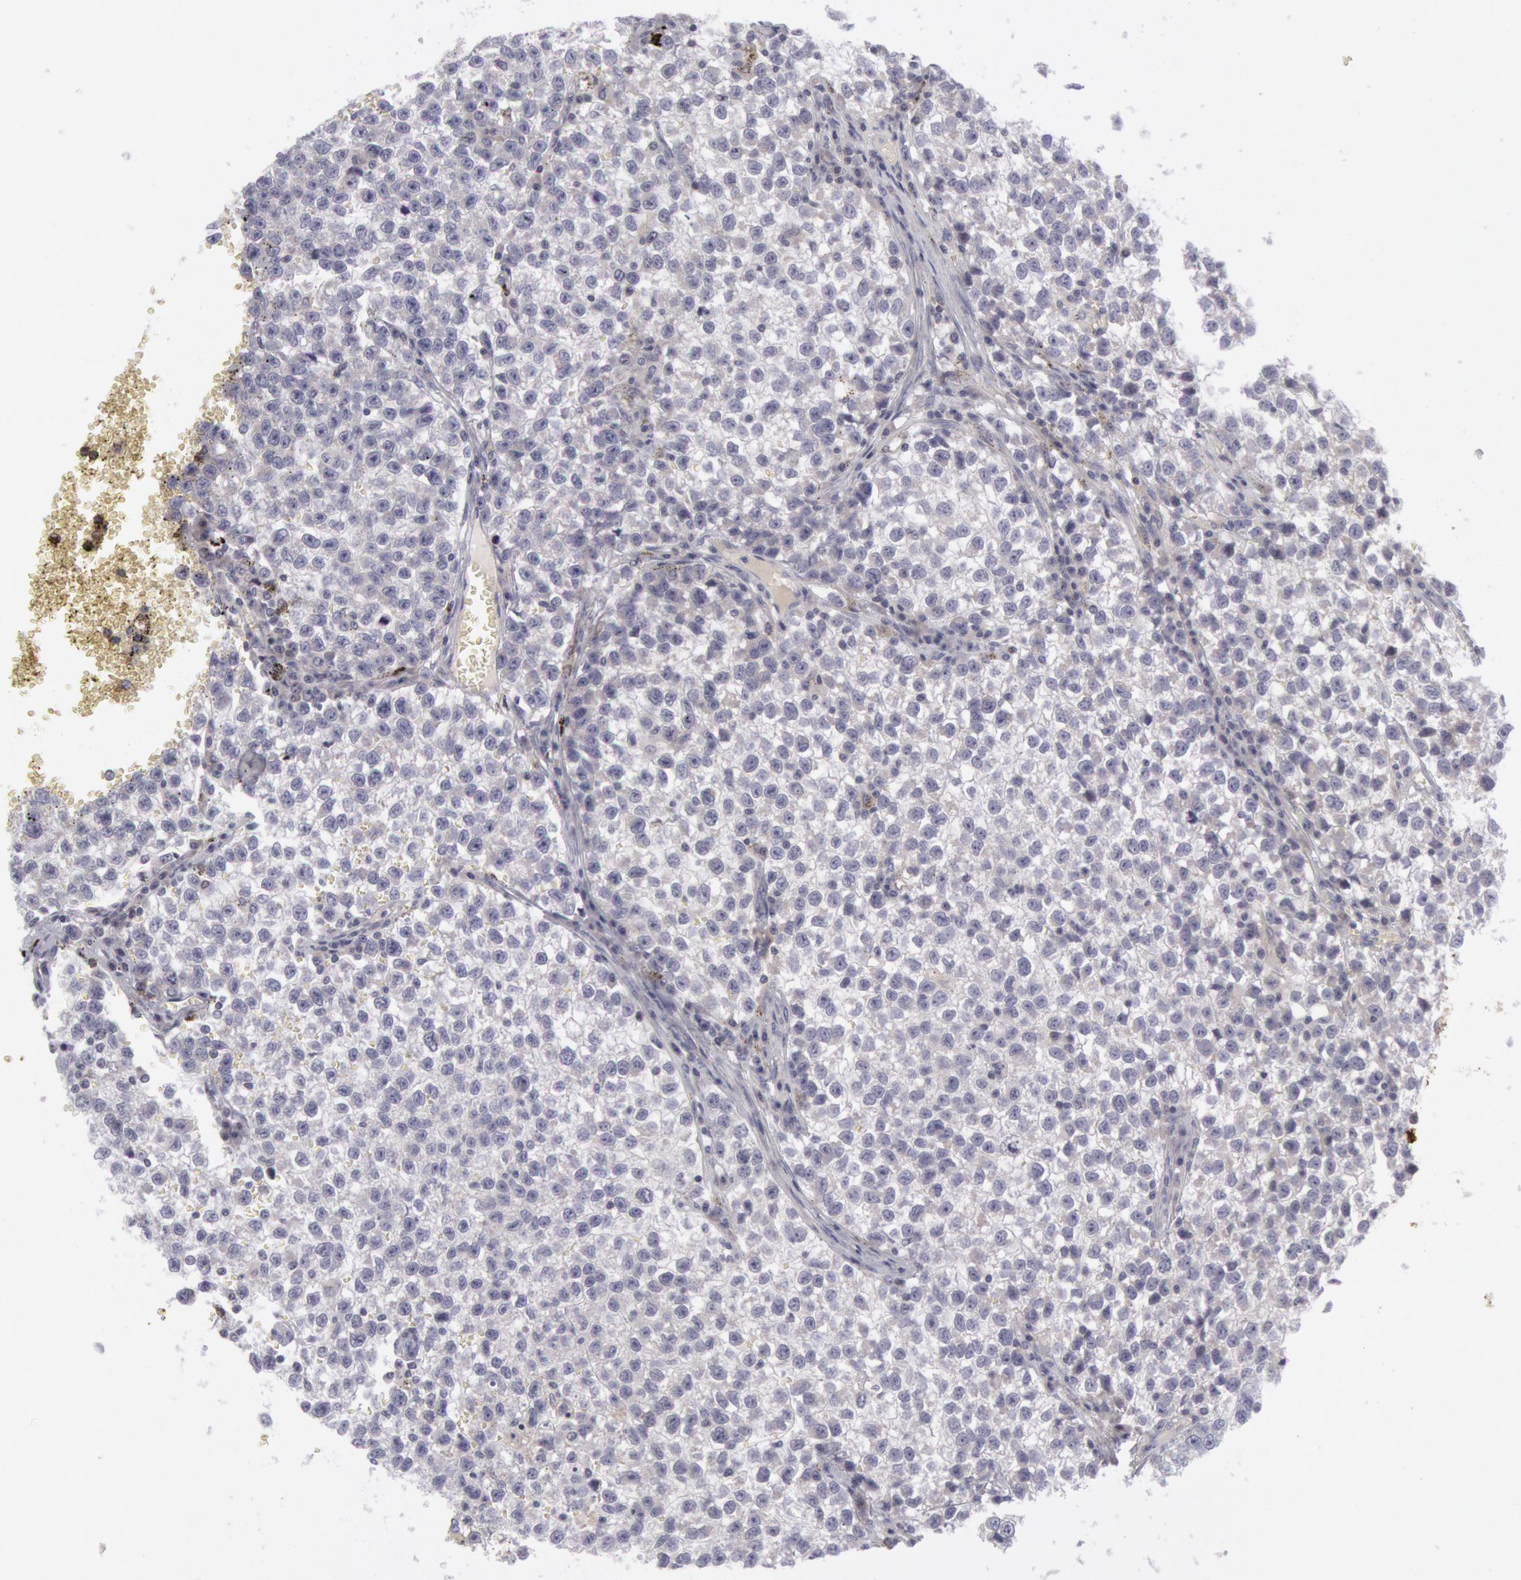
{"staining": {"intensity": "negative", "quantity": "none", "location": "none"}, "tissue": "testis cancer", "cell_type": "Tumor cells", "image_type": "cancer", "snomed": [{"axis": "morphology", "description": "Seminoma, NOS"}, {"axis": "topography", "description": "Testis"}], "caption": "Seminoma (testis) stained for a protein using immunohistochemistry shows no expression tumor cells.", "gene": "PTGS2", "patient": {"sex": "male", "age": 35}}